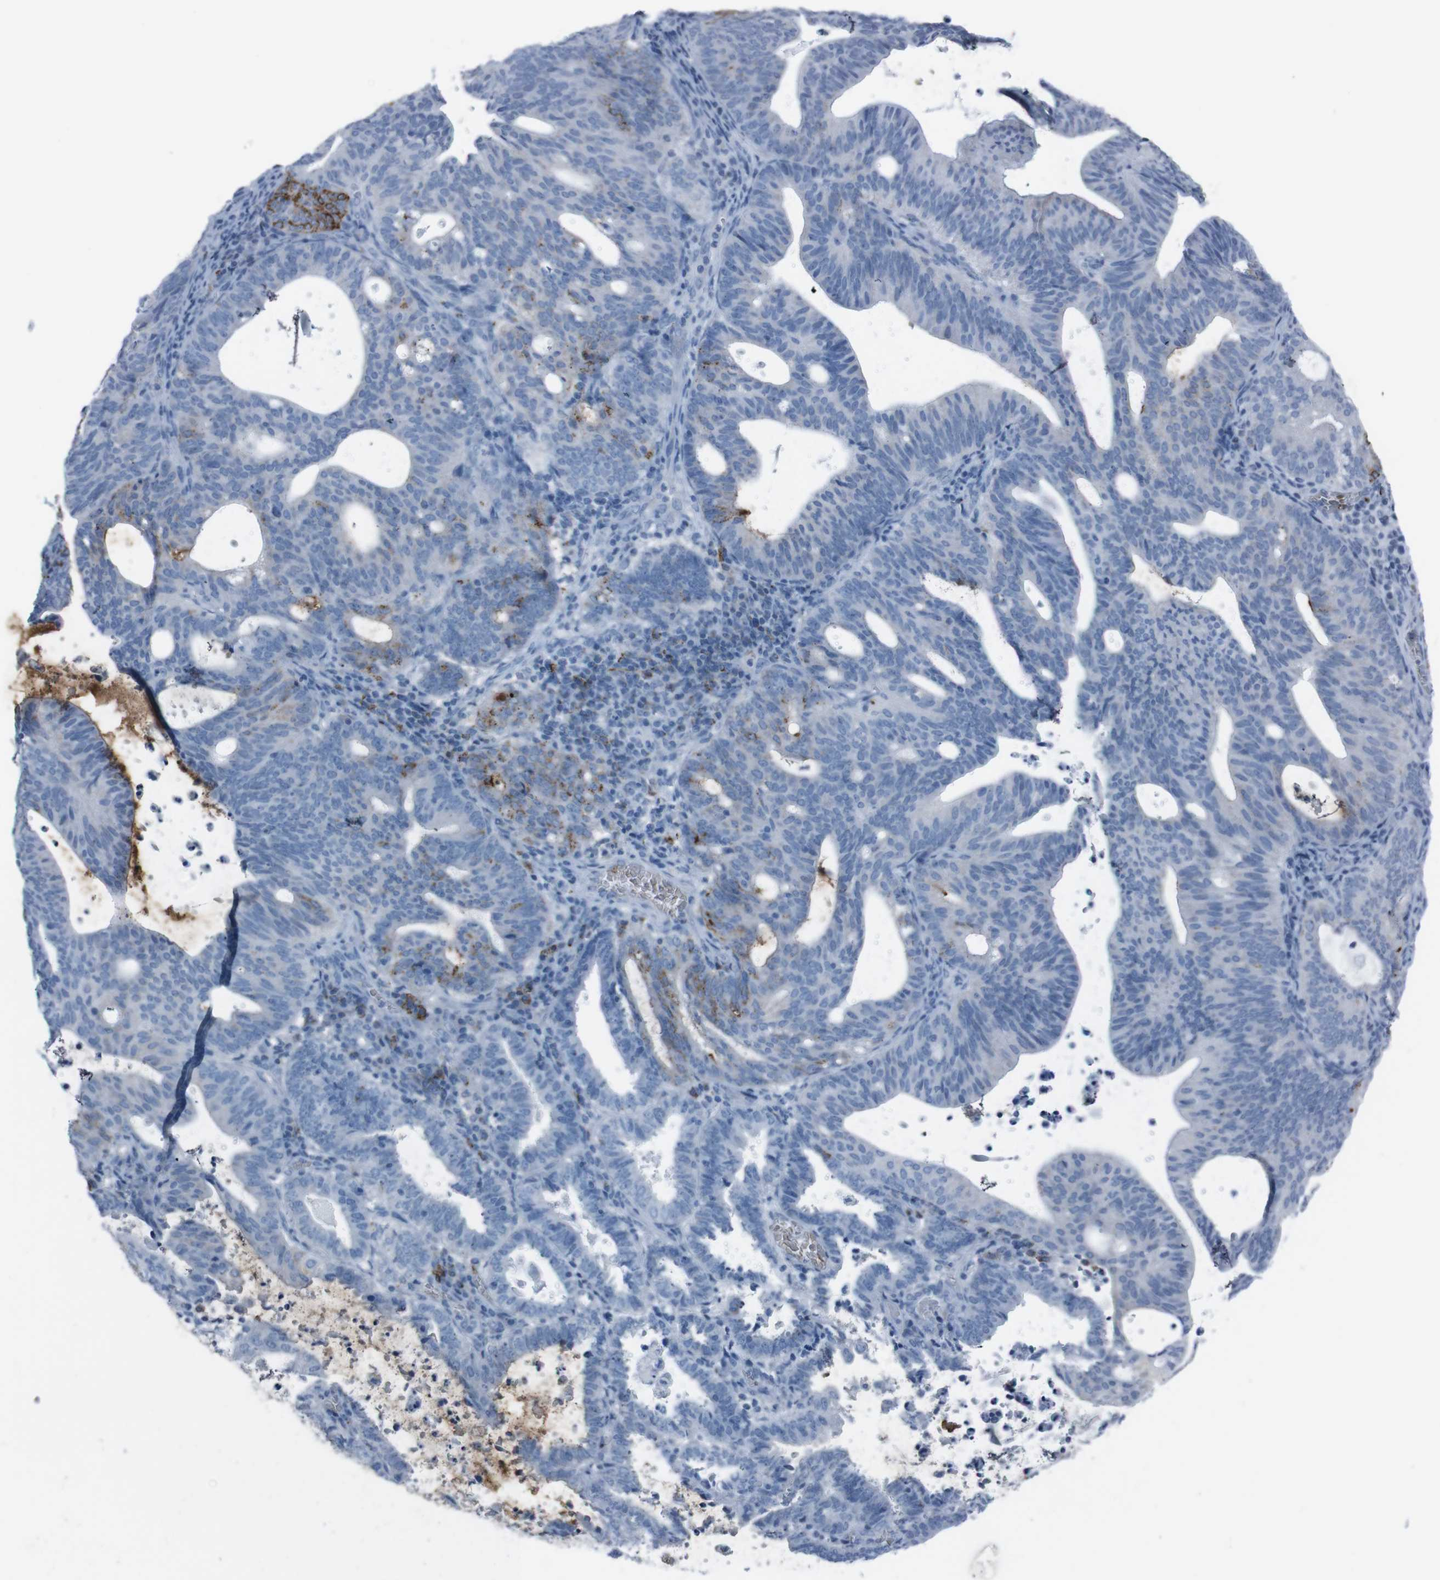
{"staining": {"intensity": "strong", "quantity": "<25%", "location": "cytoplasmic/membranous"}, "tissue": "endometrial cancer", "cell_type": "Tumor cells", "image_type": "cancer", "snomed": [{"axis": "morphology", "description": "Adenocarcinoma, NOS"}, {"axis": "topography", "description": "Uterus"}], "caption": "Tumor cells exhibit strong cytoplasmic/membranous staining in approximately <25% of cells in endometrial cancer (adenocarcinoma). The protein is stained brown, and the nuclei are stained in blue (DAB IHC with brightfield microscopy, high magnification).", "gene": "ST6GAL1", "patient": {"sex": "female", "age": 83}}